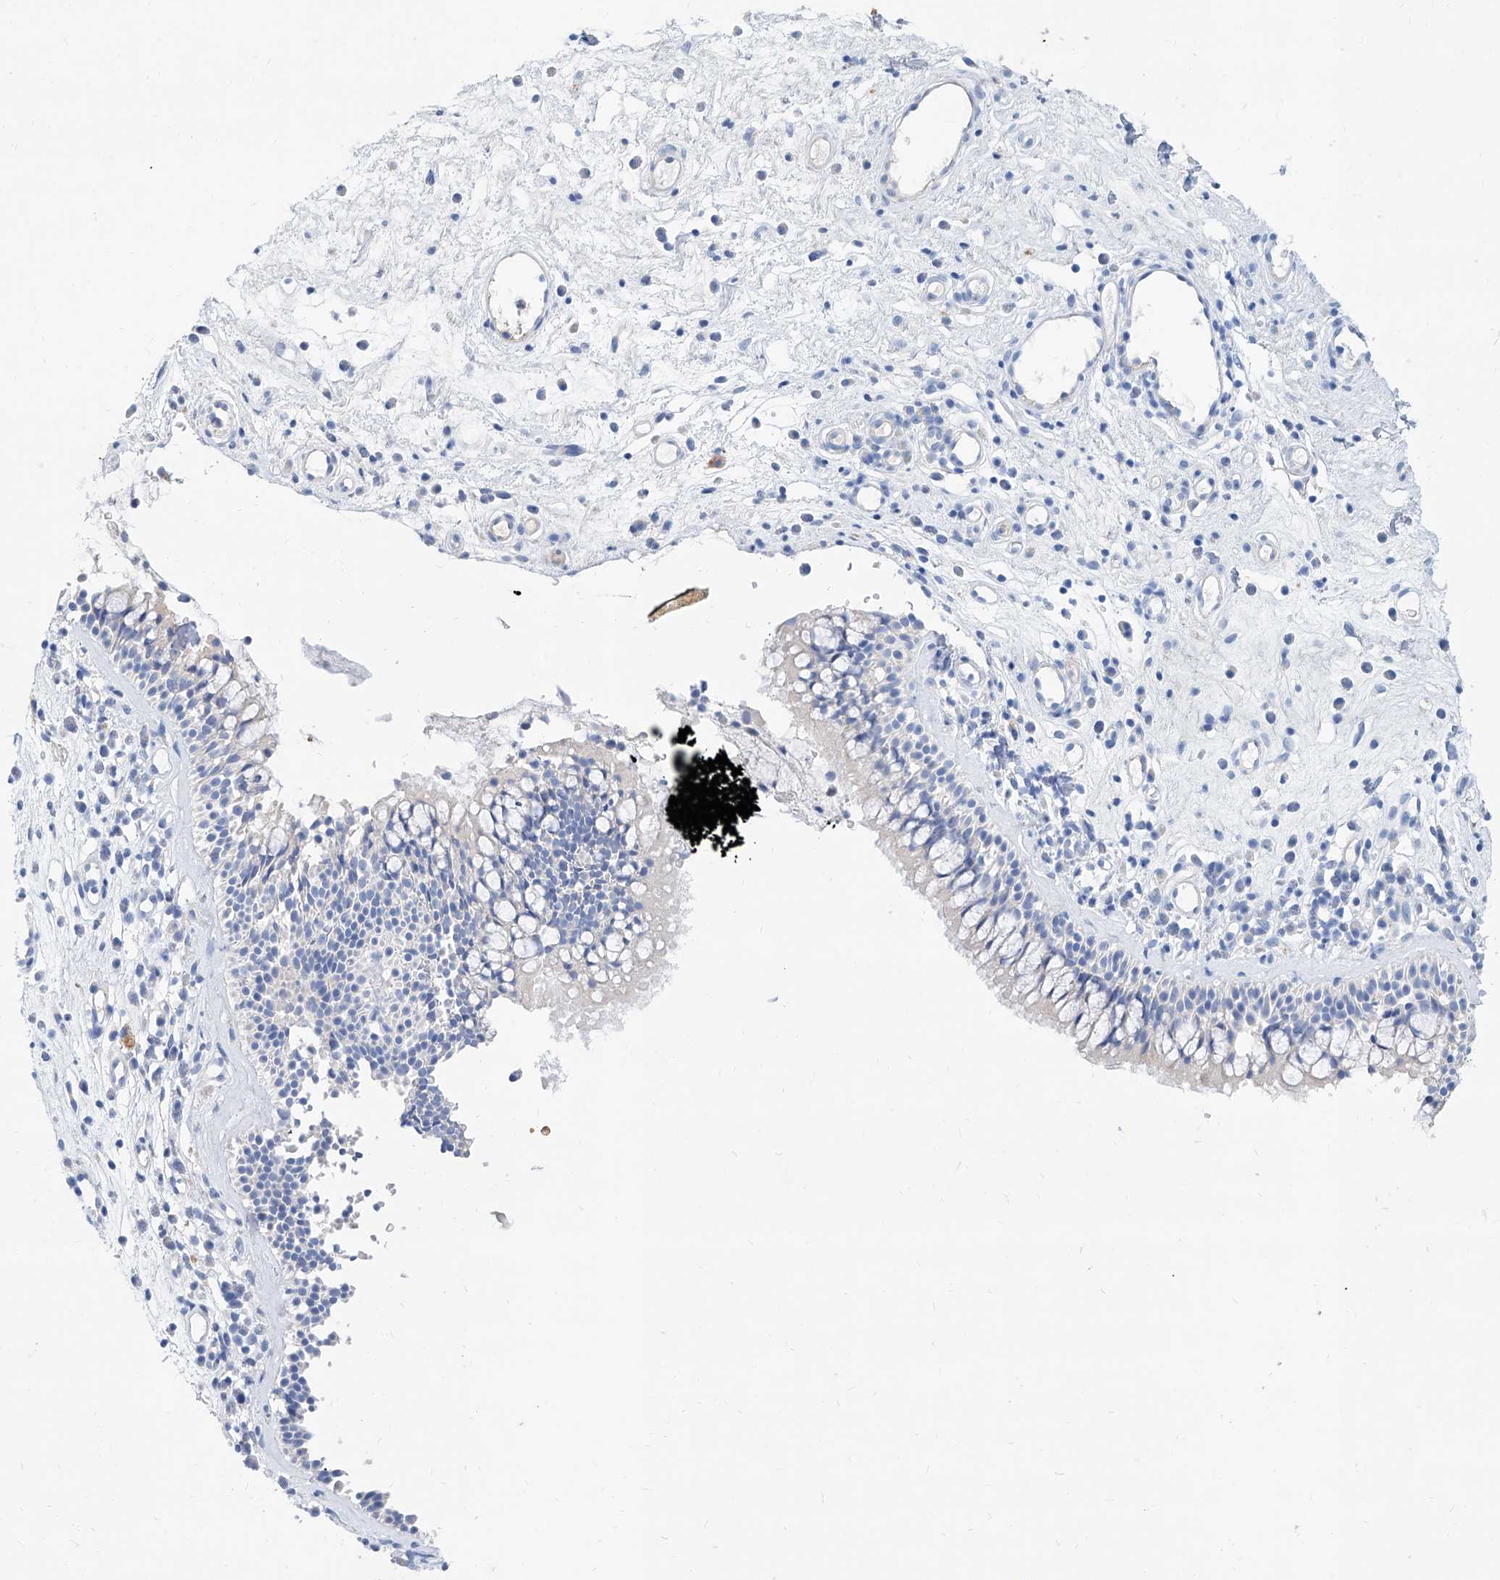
{"staining": {"intensity": "negative", "quantity": "none", "location": "none"}, "tissue": "nasopharynx", "cell_type": "Respiratory epithelial cells", "image_type": "normal", "snomed": [{"axis": "morphology", "description": "Normal tissue, NOS"}, {"axis": "morphology", "description": "Inflammation, NOS"}, {"axis": "morphology", "description": "Malignant melanoma, Metastatic site"}, {"axis": "topography", "description": "Nasopharynx"}], "caption": "Unremarkable nasopharynx was stained to show a protein in brown. There is no significant expression in respiratory epithelial cells. (Brightfield microscopy of DAB (3,3'-diaminobenzidine) IHC at high magnification).", "gene": "SLC25A29", "patient": {"sex": "male", "age": 70}}